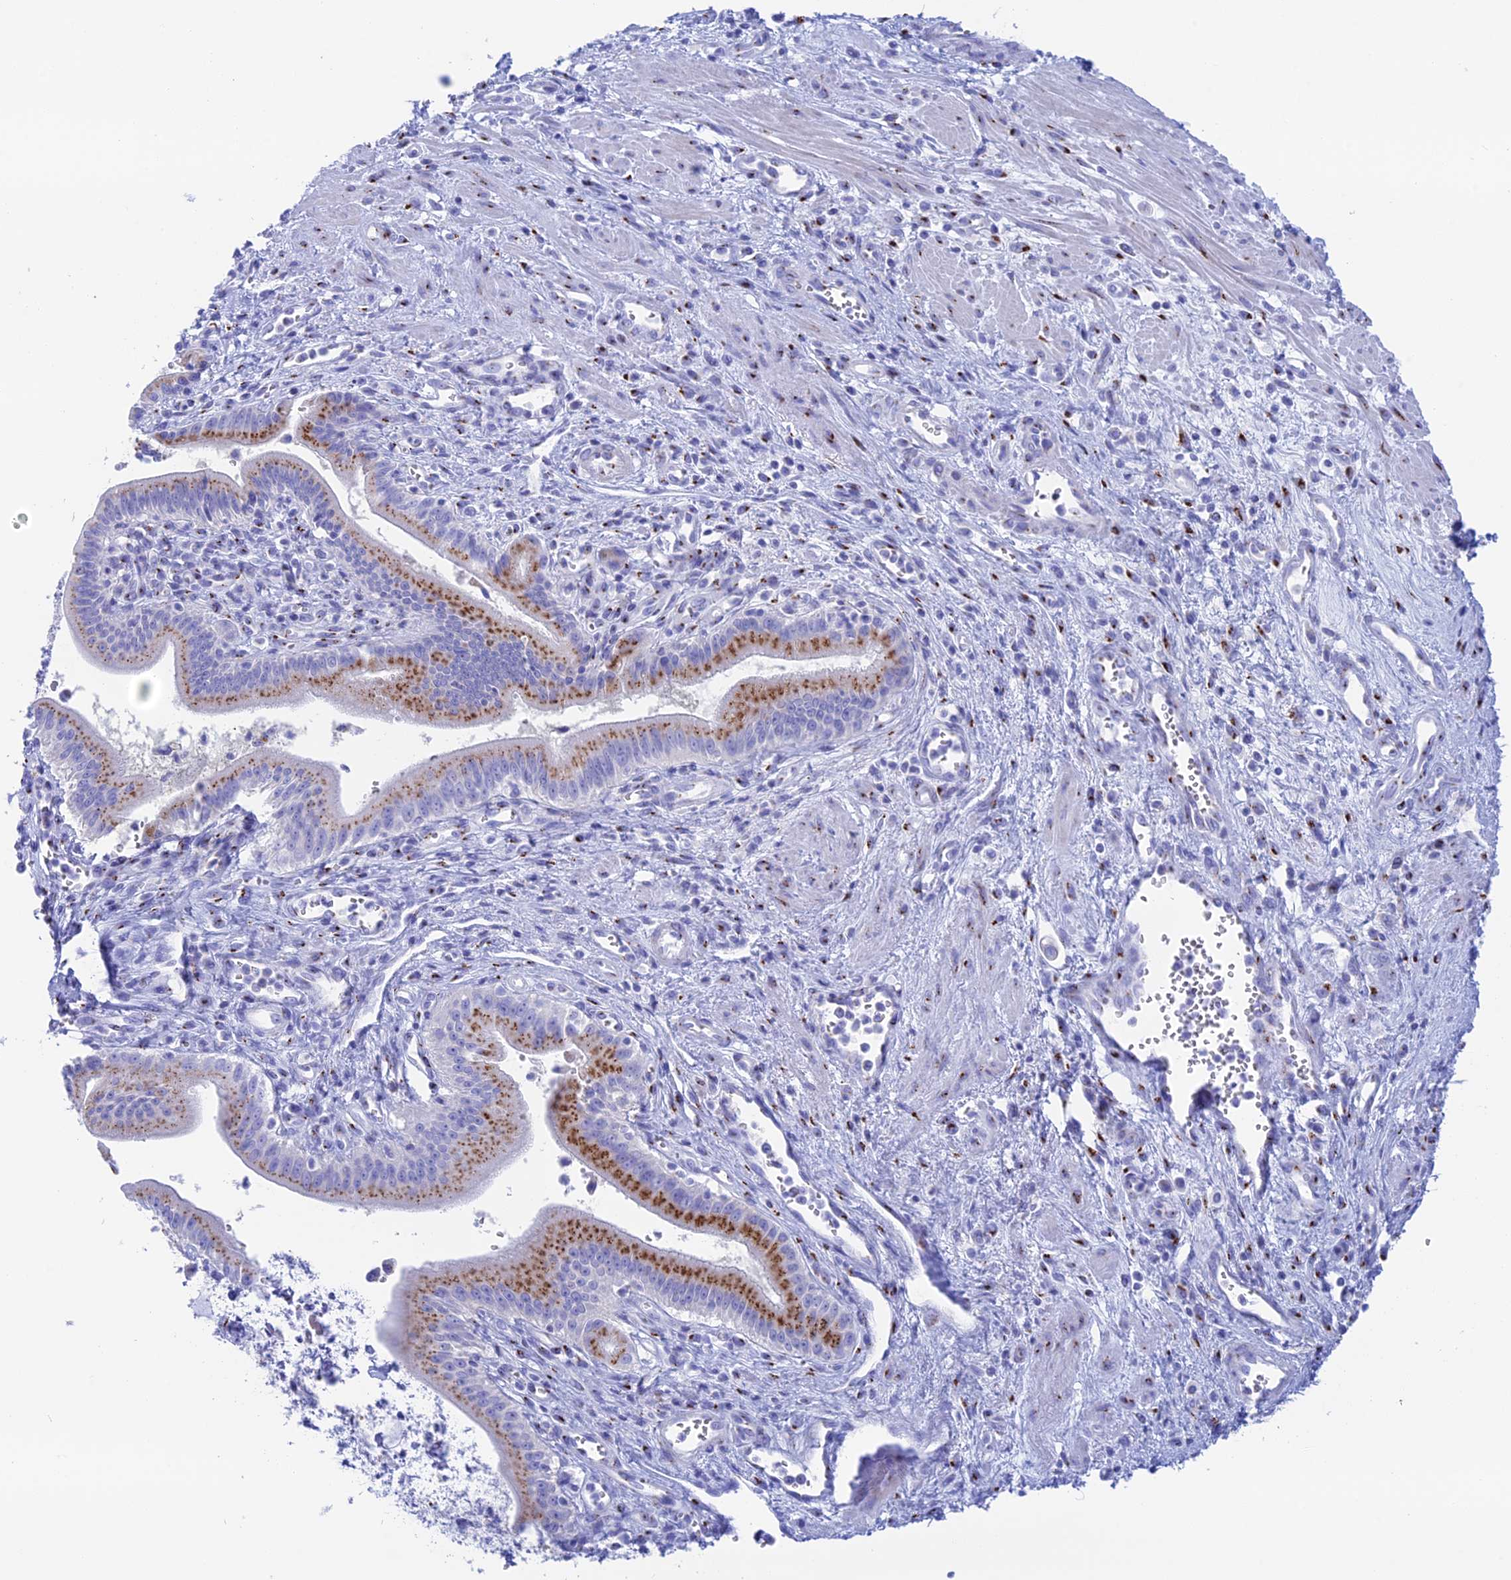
{"staining": {"intensity": "moderate", "quantity": "25%-75%", "location": "cytoplasmic/membranous"}, "tissue": "pancreatic cancer", "cell_type": "Tumor cells", "image_type": "cancer", "snomed": [{"axis": "morphology", "description": "Adenocarcinoma, NOS"}, {"axis": "topography", "description": "Pancreas"}], "caption": "Immunohistochemistry photomicrograph of neoplastic tissue: pancreatic cancer stained using IHC displays medium levels of moderate protein expression localized specifically in the cytoplasmic/membranous of tumor cells, appearing as a cytoplasmic/membranous brown color.", "gene": "ERICH4", "patient": {"sex": "male", "age": 78}}